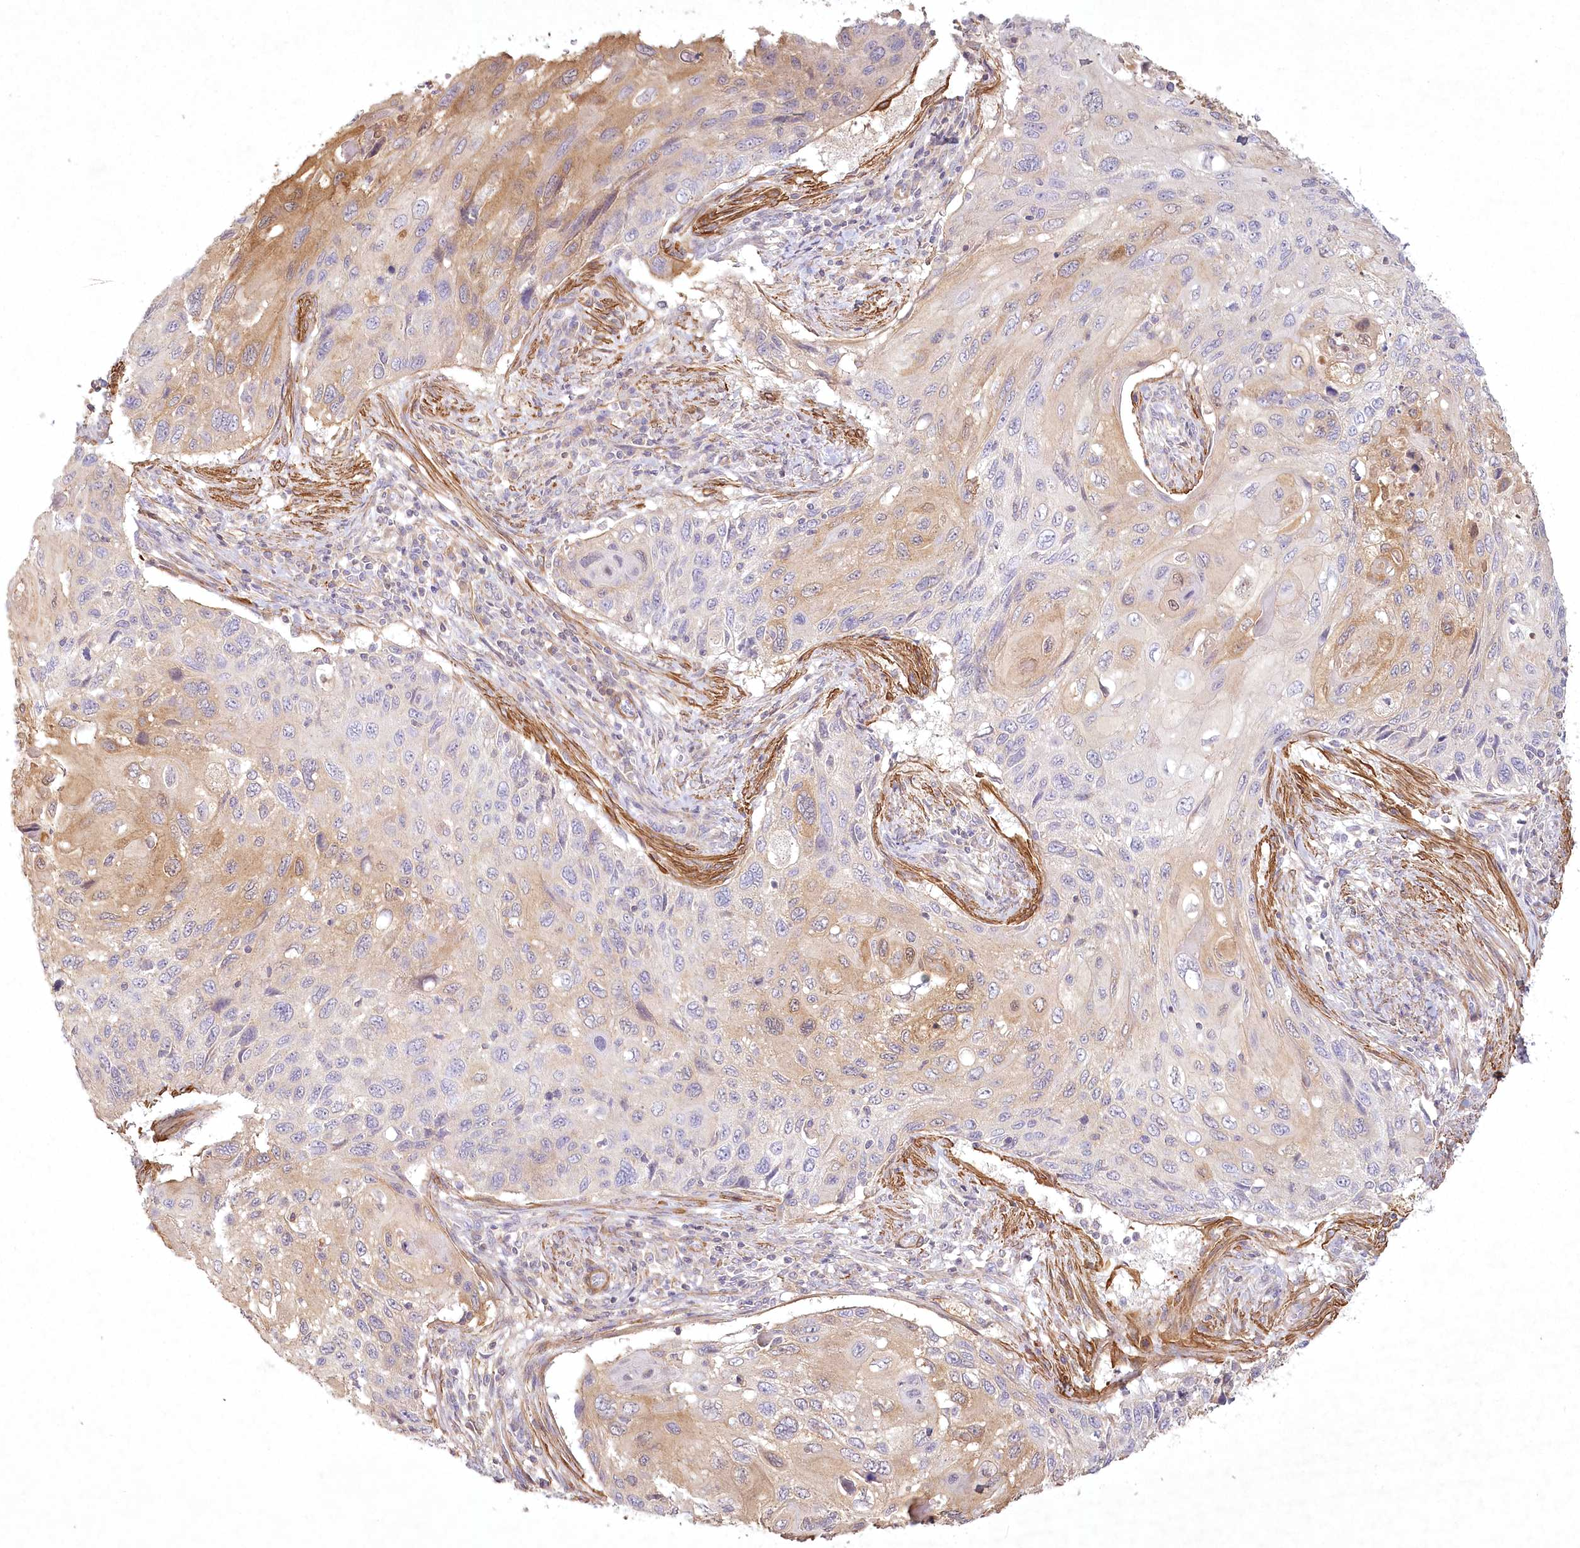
{"staining": {"intensity": "moderate", "quantity": "25%-75%", "location": "cytoplasmic/membranous"}, "tissue": "cervical cancer", "cell_type": "Tumor cells", "image_type": "cancer", "snomed": [{"axis": "morphology", "description": "Squamous cell carcinoma, NOS"}, {"axis": "topography", "description": "Cervix"}], "caption": "Immunohistochemical staining of cervical squamous cell carcinoma demonstrates medium levels of moderate cytoplasmic/membranous positivity in about 25%-75% of tumor cells.", "gene": "INPP4B", "patient": {"sex": "female", "age": 70}}